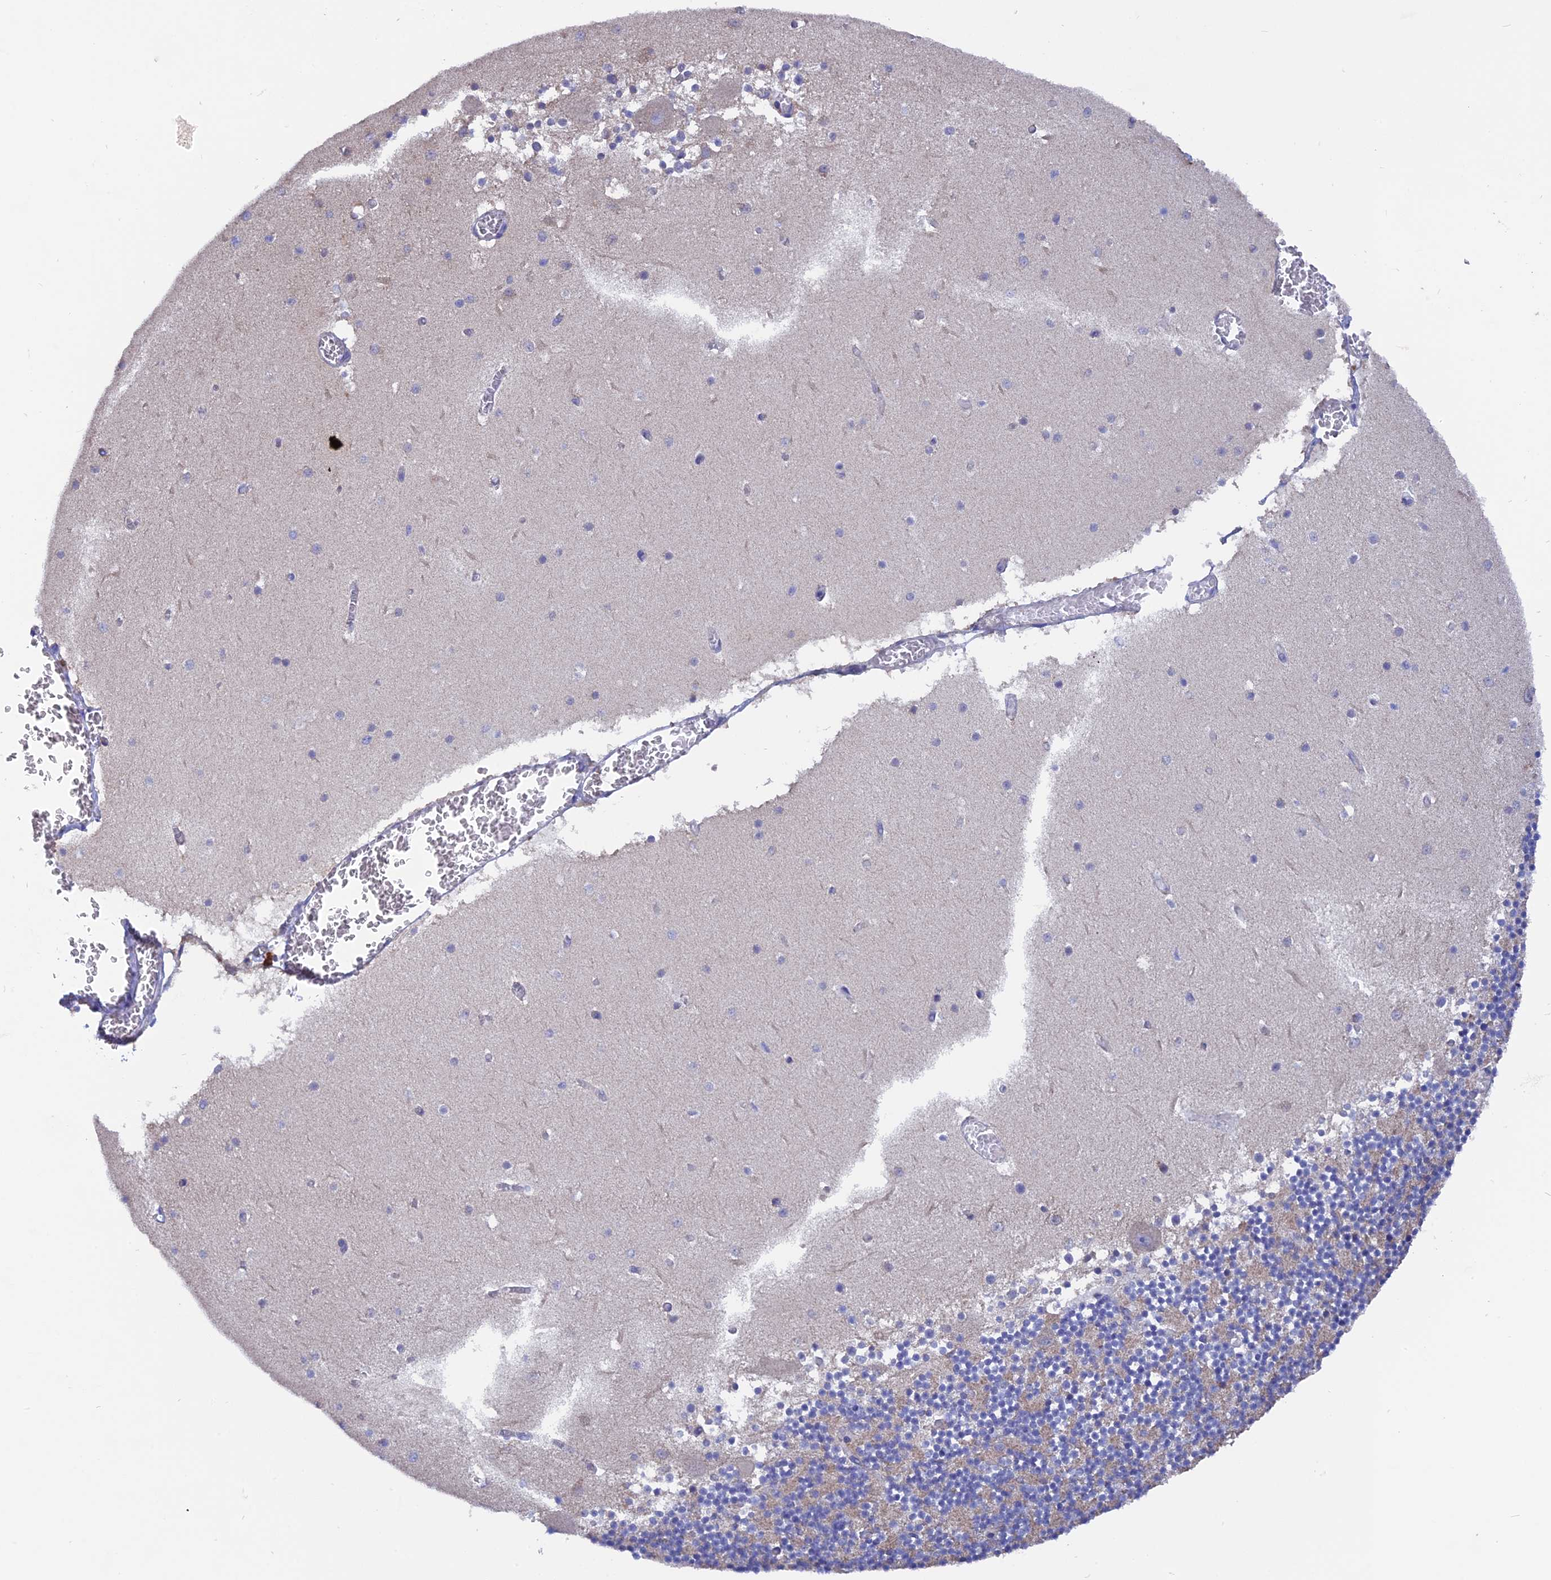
{"staining": {"intensity": "negative", "quantity": "none", "location": "none"}, "tissue": "cerebellum", "cell_type": "Cells in granular layer", "image_type": "normal", "snomed": [{"axis": "morphology", "description": "Normal tissue, NOS"}, {"axis": "topography", "description": "Cerebellum"}], "caption": "IHC of benign human cerebellum demonstrates no staining in cells in granular layer. (Stains: DAB IHC with hematoxylin counter stain, Microscopy: brightfield microscopy at high magnification).", "gene": "AK4P3", "patient": {"sex": "female", "age": 28}}